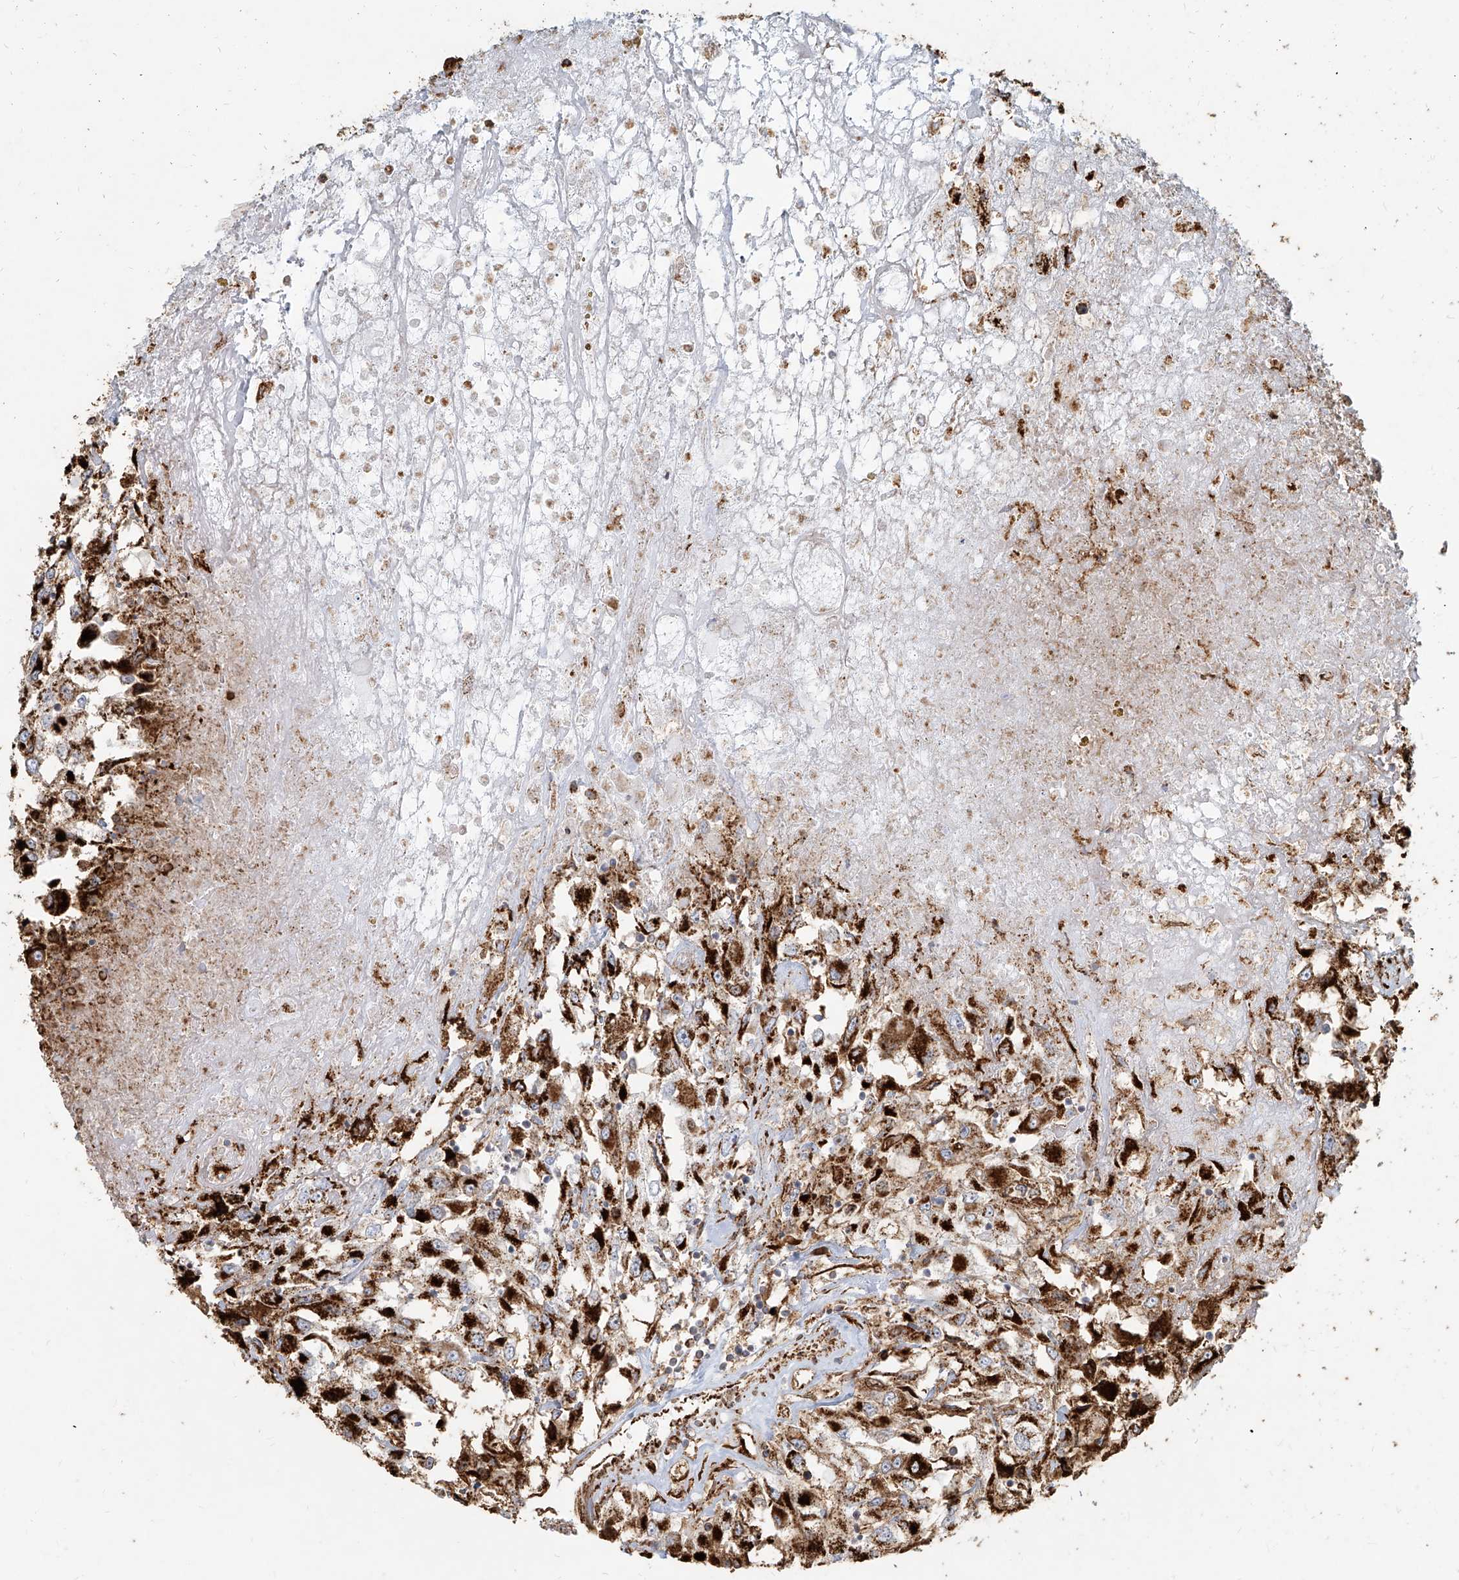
{"staining": {"intensity": "strong", "quantity": ">75%", "location": "cytoplasmic/membranous"}, "tissue": "renal cancer", "cell_type": "Tumor cells", "image_type": "cancer", "snomed": [{"axis": "morphology", "description": "Adenocarcinoma, NOS"}, {"axis": "topography", "description": "Kidney"}], "caption": "Immunohistochemistry (IHC) staining of renal adenocarcinoma, which reveals high levels of strong cytoplasmic/membranous positivity in about >75% of tumor cells indicating strong cytoplasmic/membranous protein positivity. The staining was performed using DAB (3,3'-diaminobenzidine) (brown) for protein detection and nuclei were counterstained in hematoxylin (blue).", "gene": "MTX2", "patient": {"sex": "female", "age": 52}}